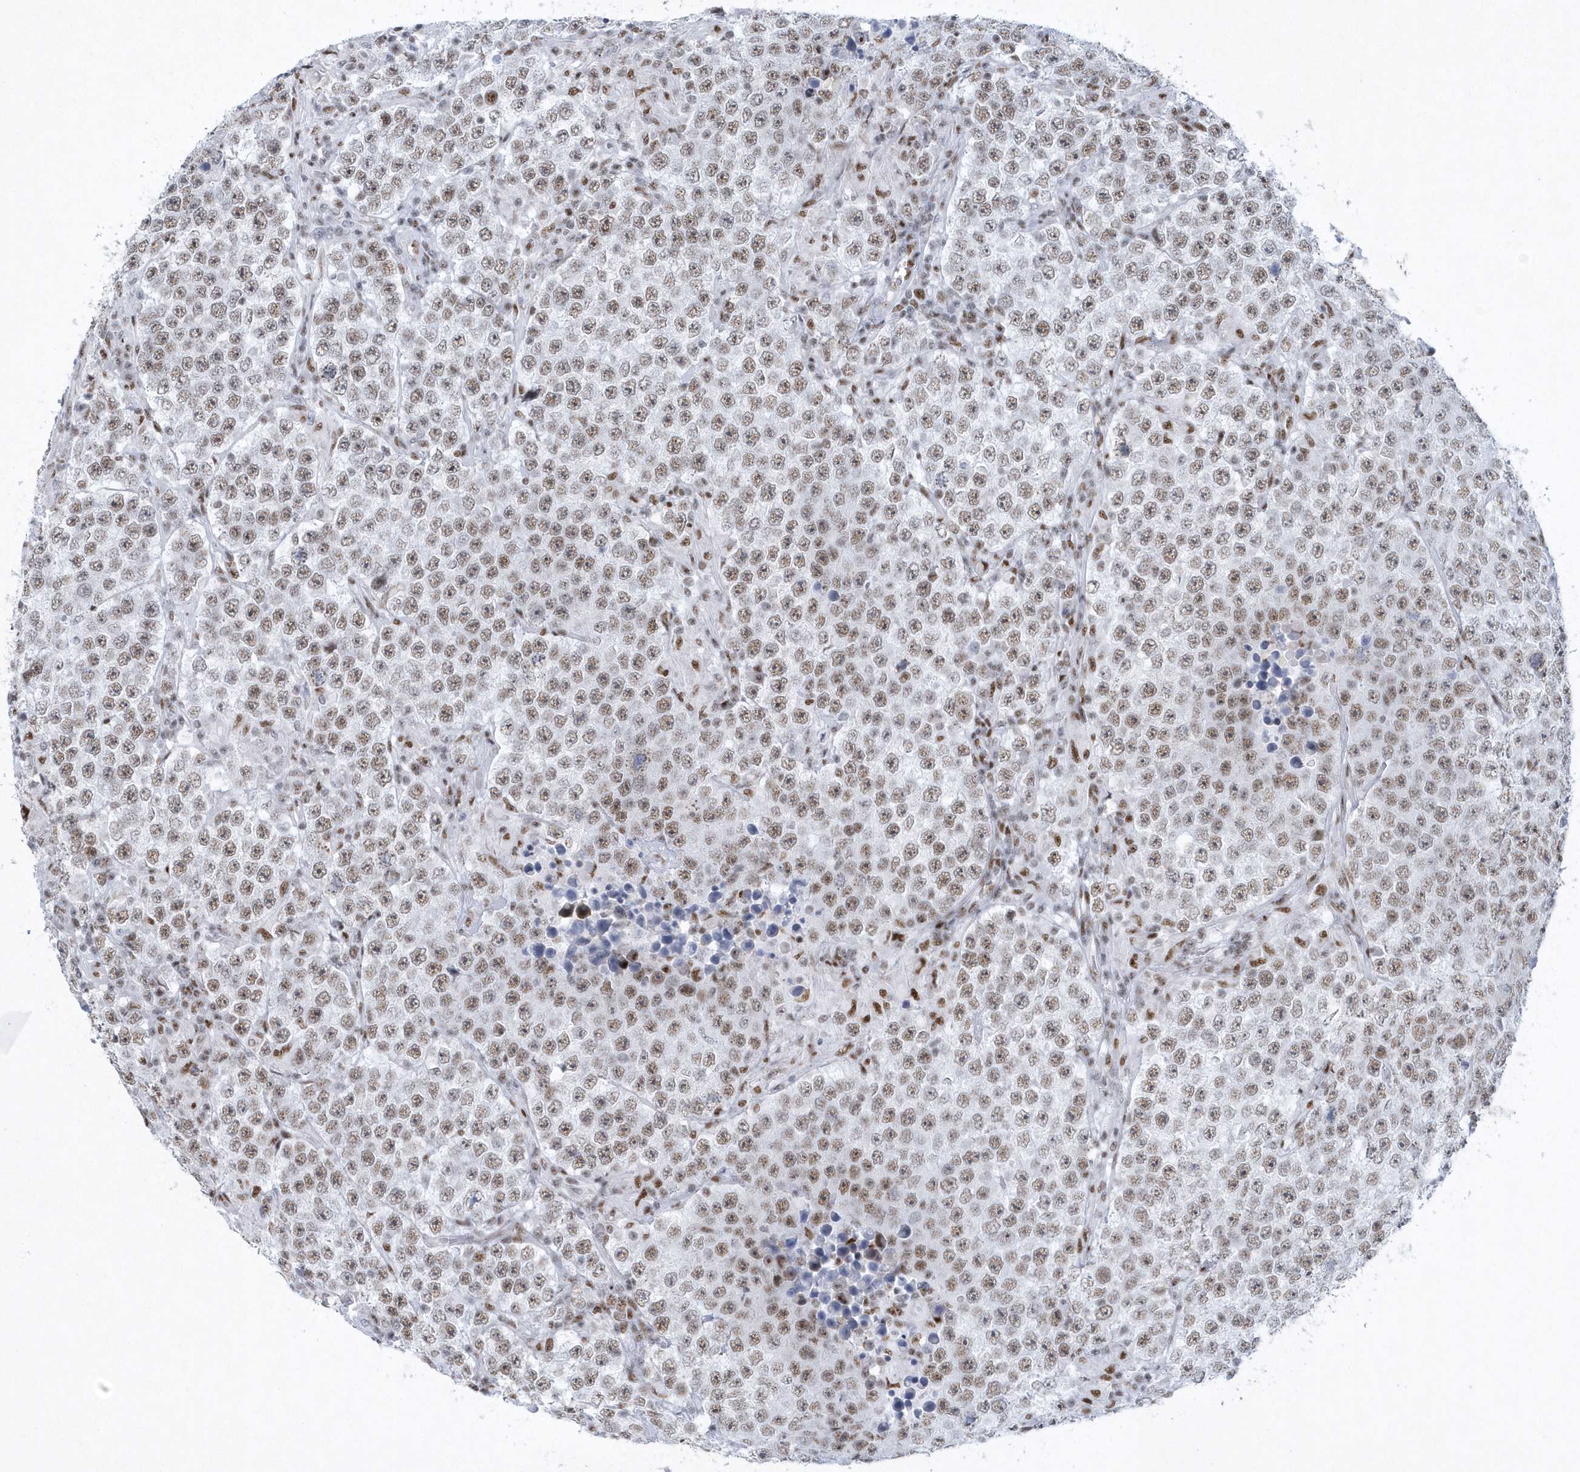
{"staining": {"intensity": "moderate", "quantity": ">75%", "location": "nuclear"}, "tissue": "testis cancer", "cell_type": "Tumor cells", "image_type": "cancer", "snomed": [{"axis": "morphology", "description": "Normal tissue, NOS"}, {"axis": "morphology", "description": "Urothelial carcinoma, High grade"}, {"axis": "morphology", "description": "Seminoma, NOS"}, {"axis": "morphology", "description": "Carcinoma, Embryonal, NOS"}, {"axis": "topography", "description": "Urinary bladder"}, {"axis": "topography", "description": "Testis"}], "caption": "Immunohistochemistry (IHC) of human testis cancer reveals medium levels of moderate nuclear staining in about >75% of tumor cells.", "gene": "DCLRE1A", "patient": {"sex": "male", "age": 41}}